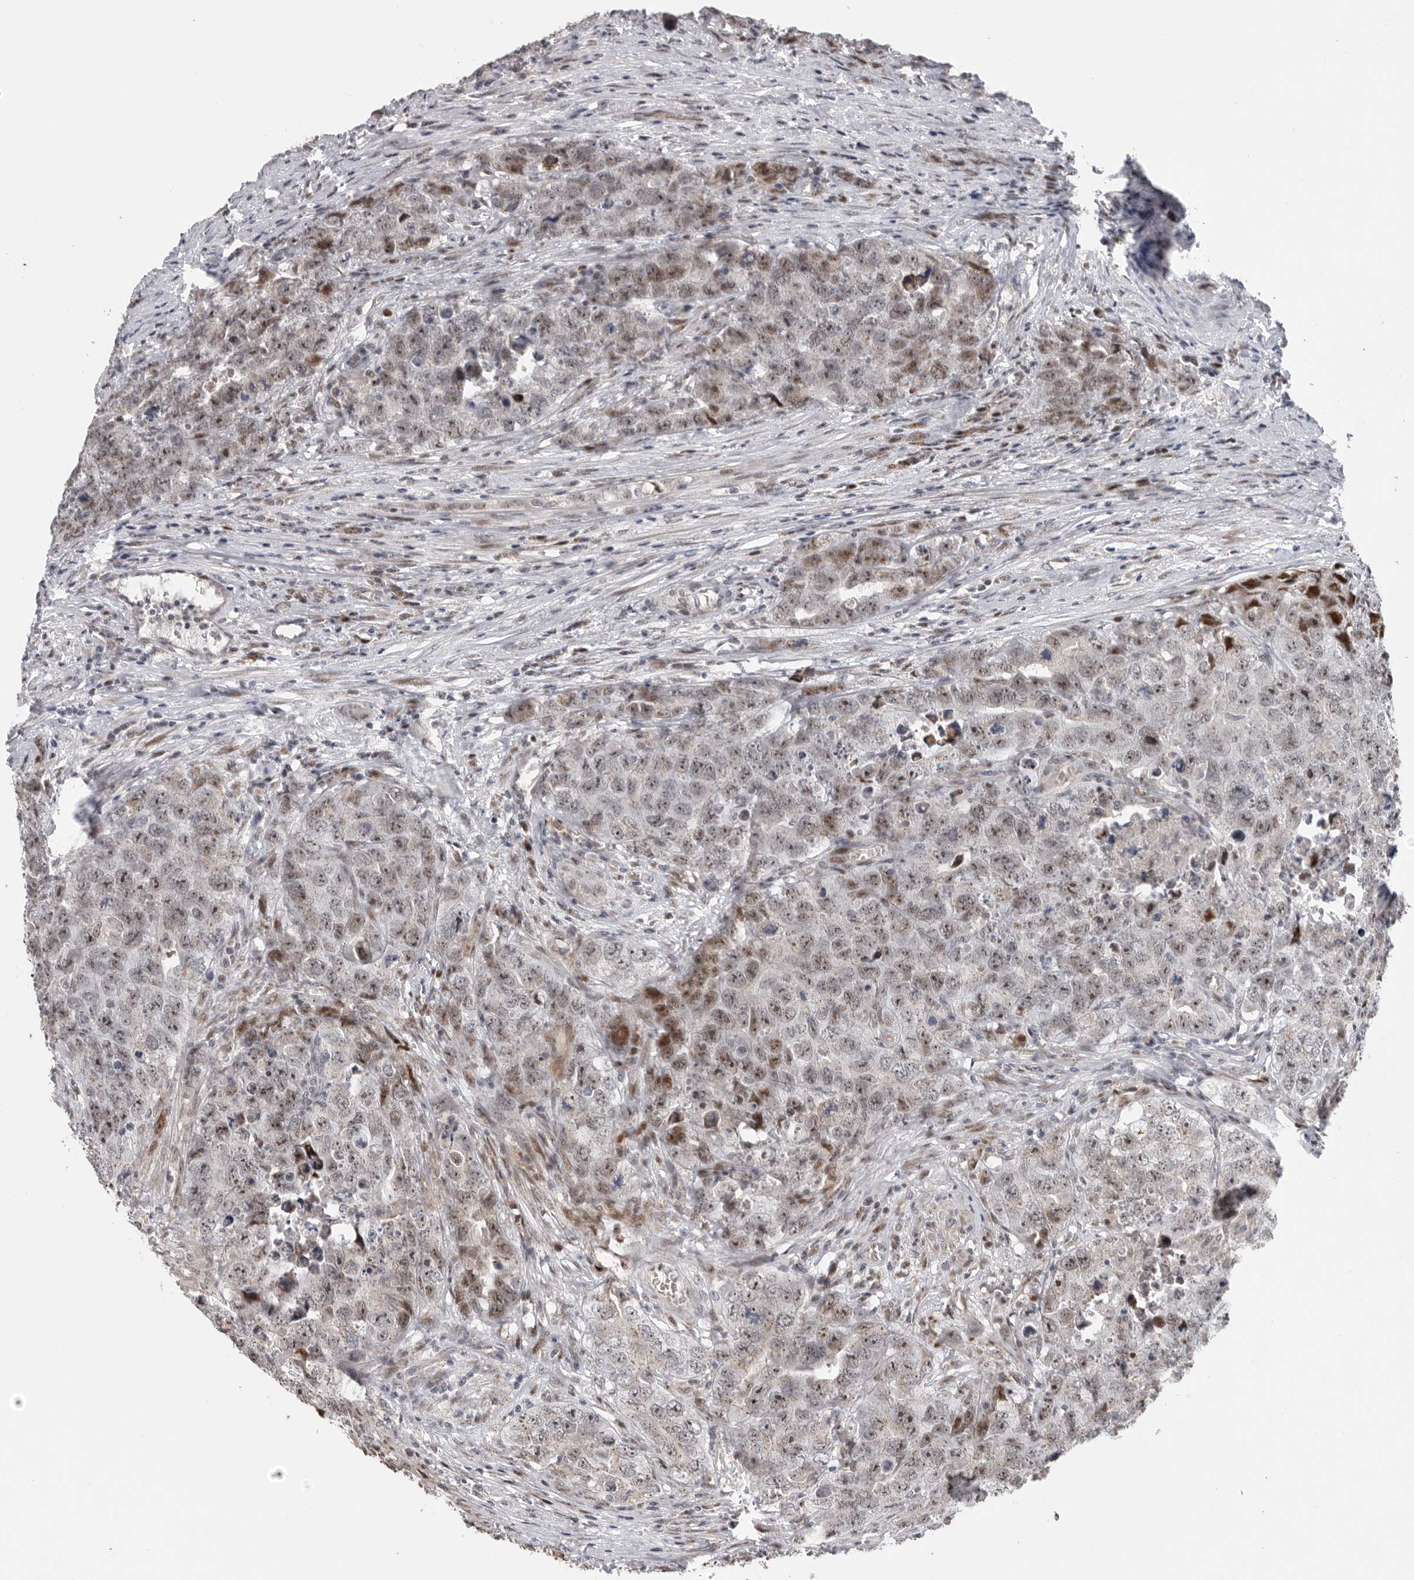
{"staining": {"intensity": "moderate", "quantity": "25%-75%", "location": "nuclear"}, "tissue": "testis cancer", "cell_type": "Tumor cells", "image_type": "cancer", "snomed": [{"axis": "morphology", "description": "Seminoma, NOS"}, {"axis": "morphology", "description": "Carcinoma, Embryonal, NOS"}, {"axis": "topography", "description": "Testis"}], "caption": "A photomicrograph of human seminoma (testis) stained for a protein demonstrates moderate nuclear brown staining in tumor cells. The staining was performed using DAB to visualize the protein expression in brown, while the nuclei were stained in blue with hematoxylin (Magnification: 20x).", "gene": "PCMTD1", "patient": {"sex": "male", "age": 43}}